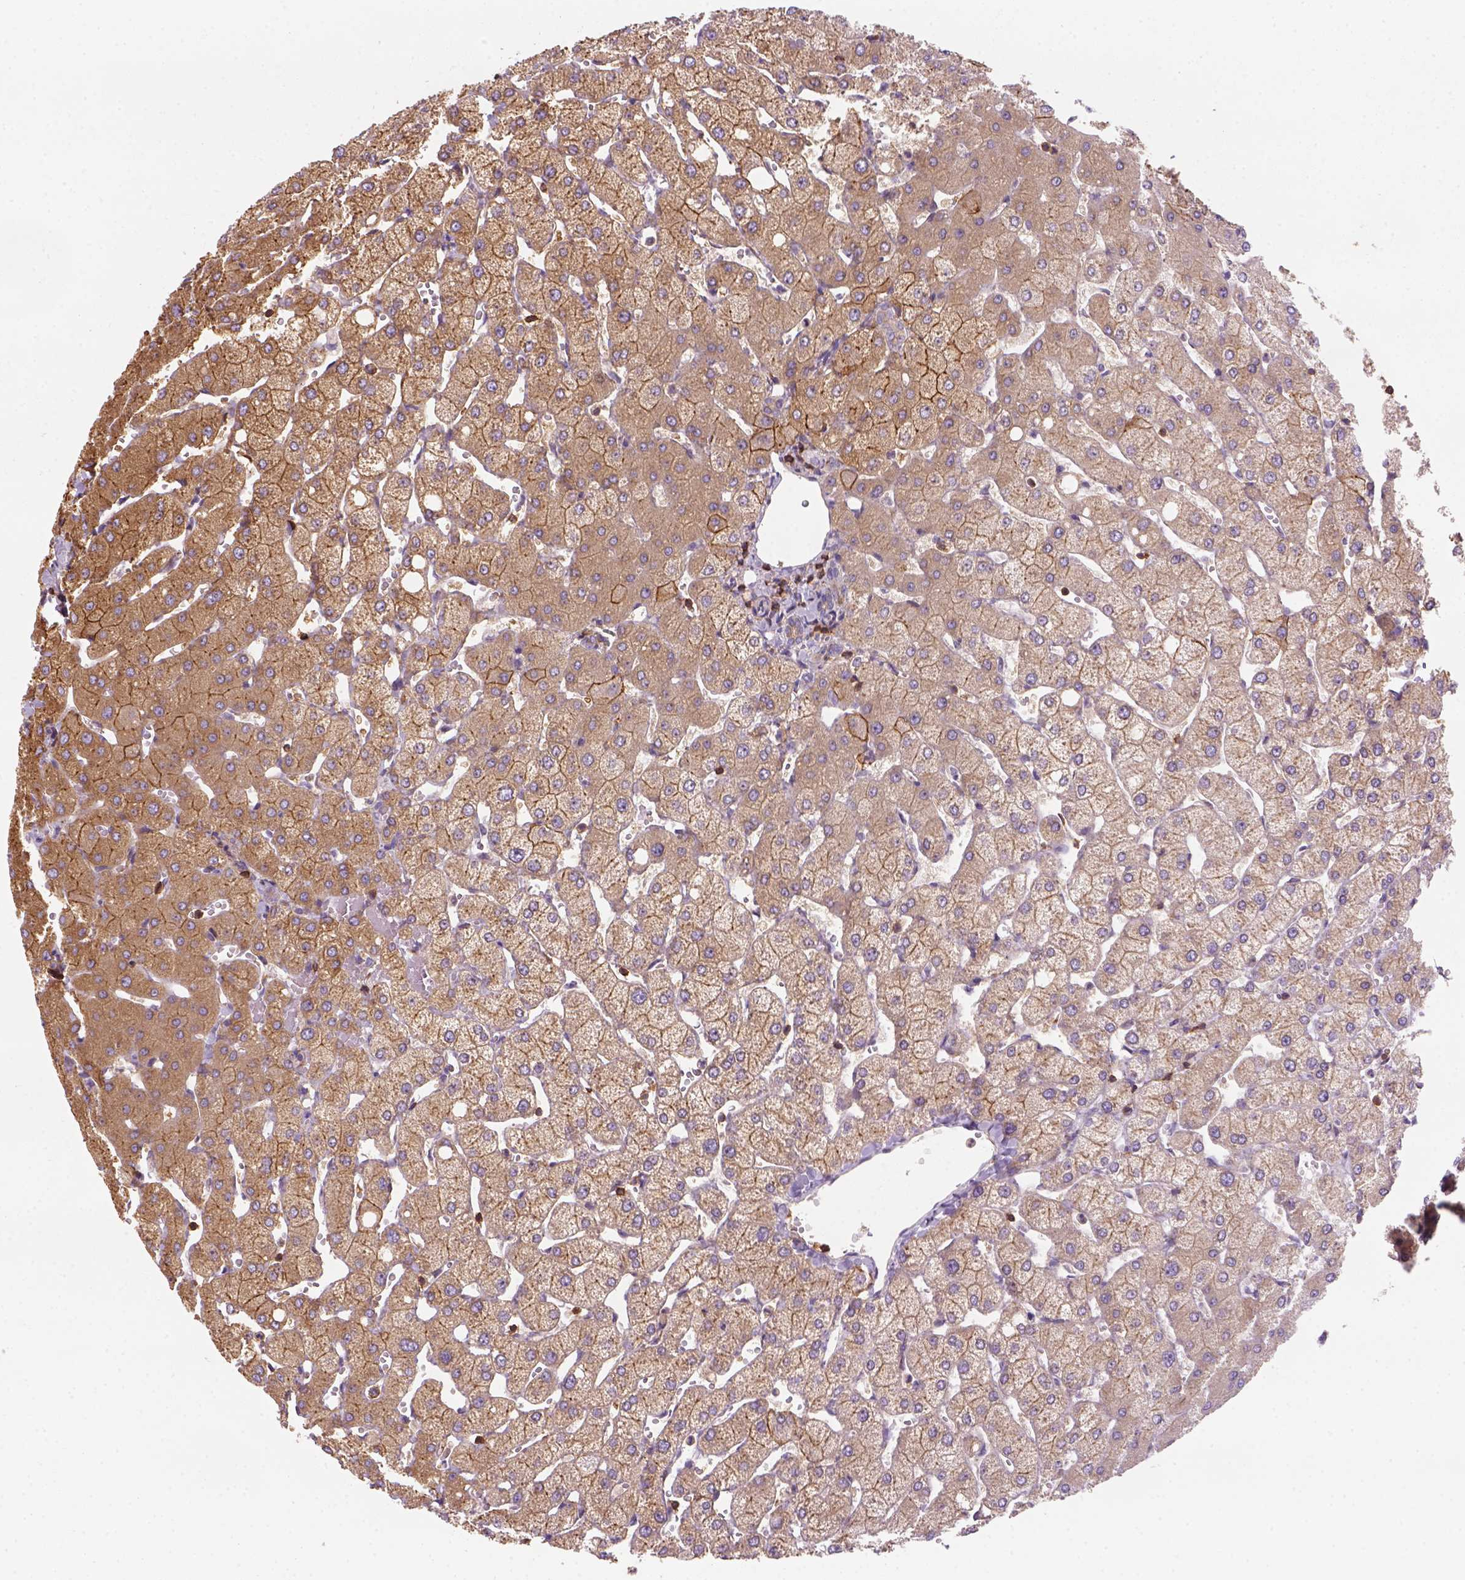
{"staining": {"intensity": "weak", "quantity": ">75%", "location": "cytoplasmic/membranous"}, "tissue": "liver", "cell_type": "Cholangiocytes", "image_type": "normal", "snomed": [{"axis": "morphology", "description": "Normal tissue, NOS"}, {"axis": "topography", "description": "Liver"}], "caption": "About >75% of cholangiocytes in normal human liver demonstrate weak cytoplasmic/membranous protein staining as visualized by brown immunohistochemical staining.", "gene": "GPRC5D", "patient": {"sex": "female", "age": 54}}